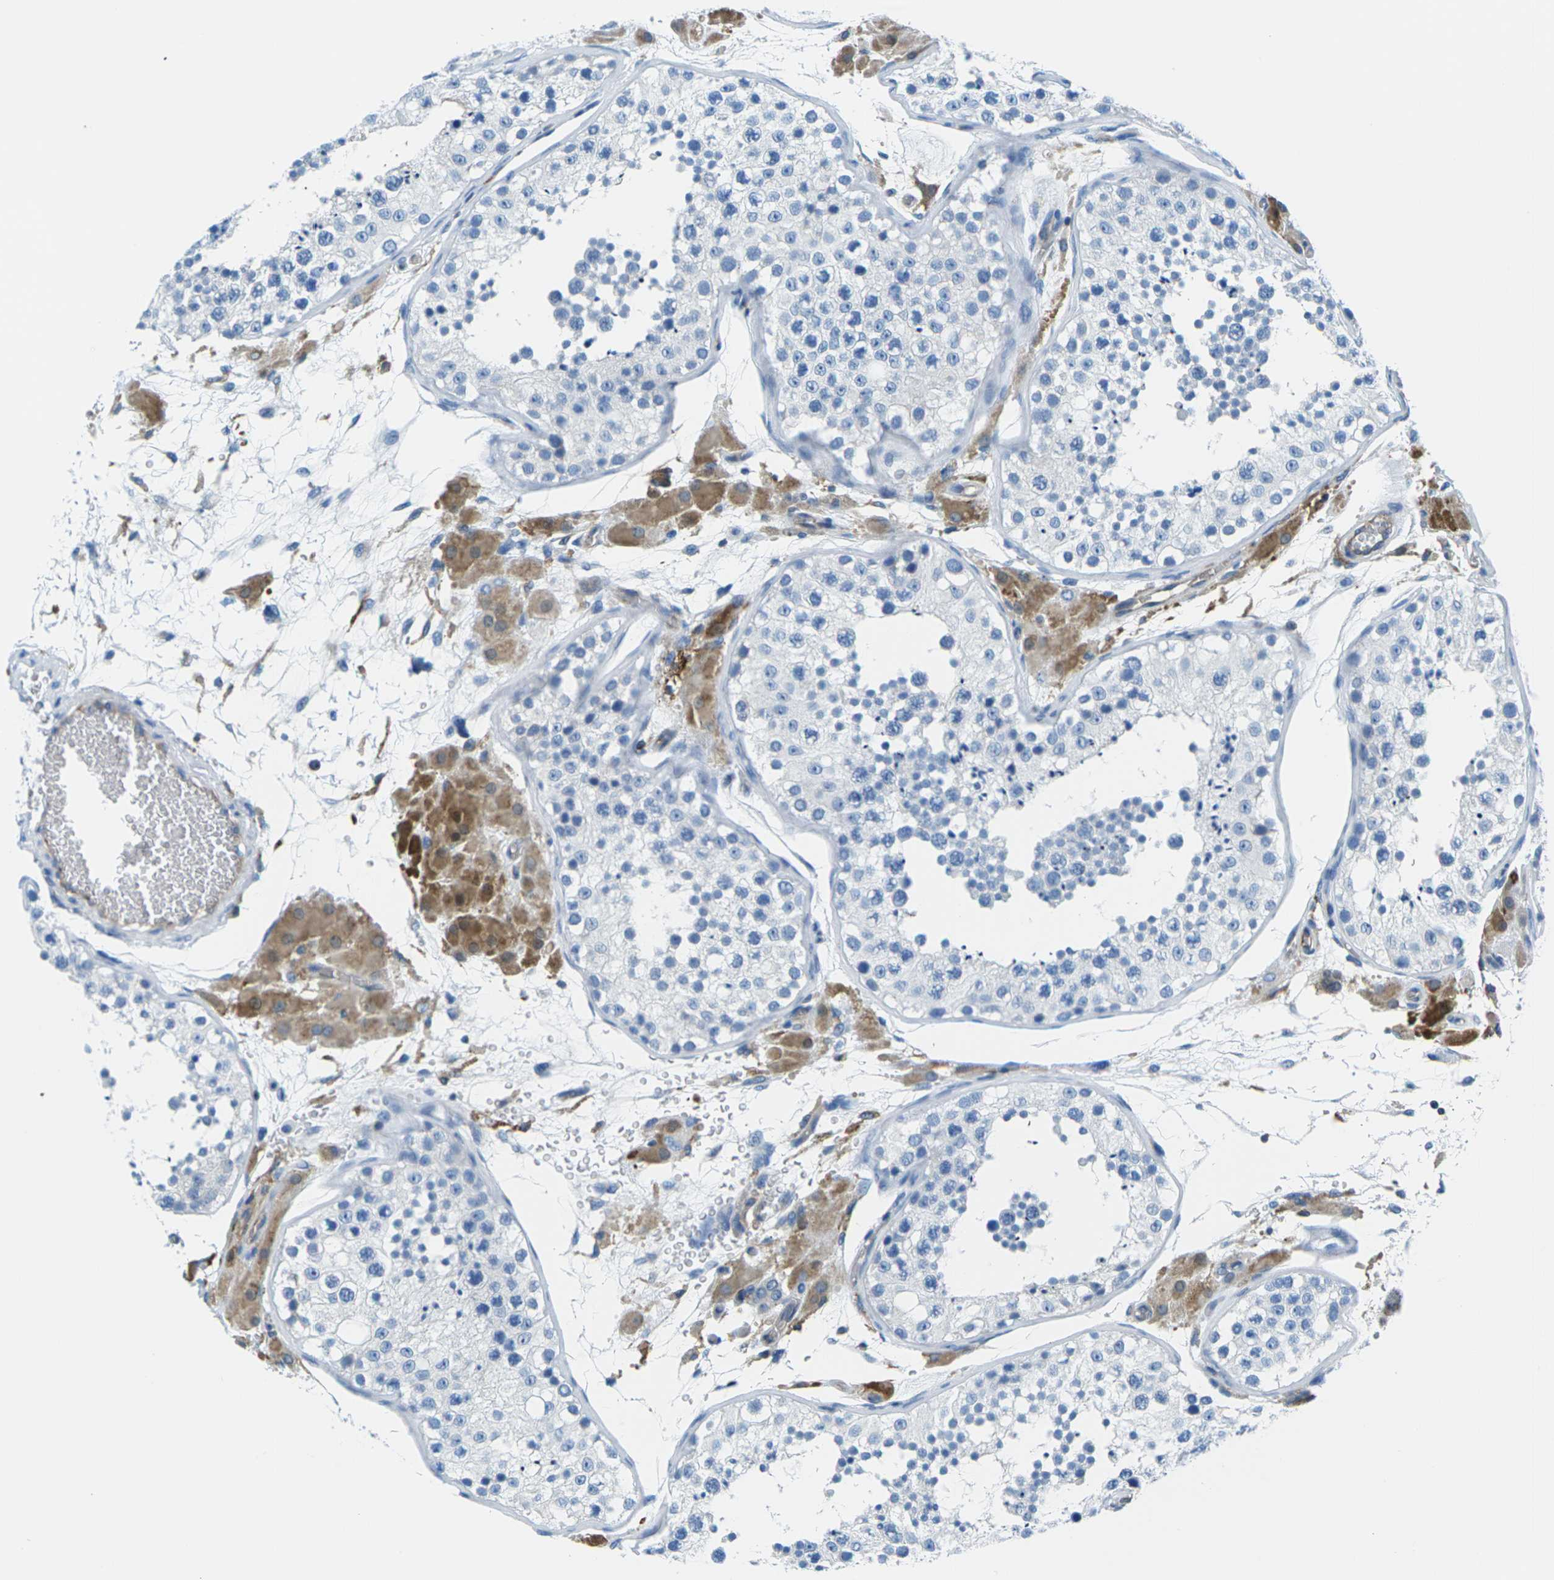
{"staining": {"intensity": "negative", "quantity": "none", "location": "none"}, "tissue": "testis", "cell_type": "Cells in seminiferous ducts", "image_type": "normal", "snomed": [{"axis": "morphology", "description": "Normal tissue, NOS"}, {"axis": "topography", "description": "Testis"}], "caption": "Immunohistochemical staining of benign testis shows no significant positivity in cells in seminiferous ducts.", "gene": "SOCS4", "patient": {"sex": "male", "age": 26}}